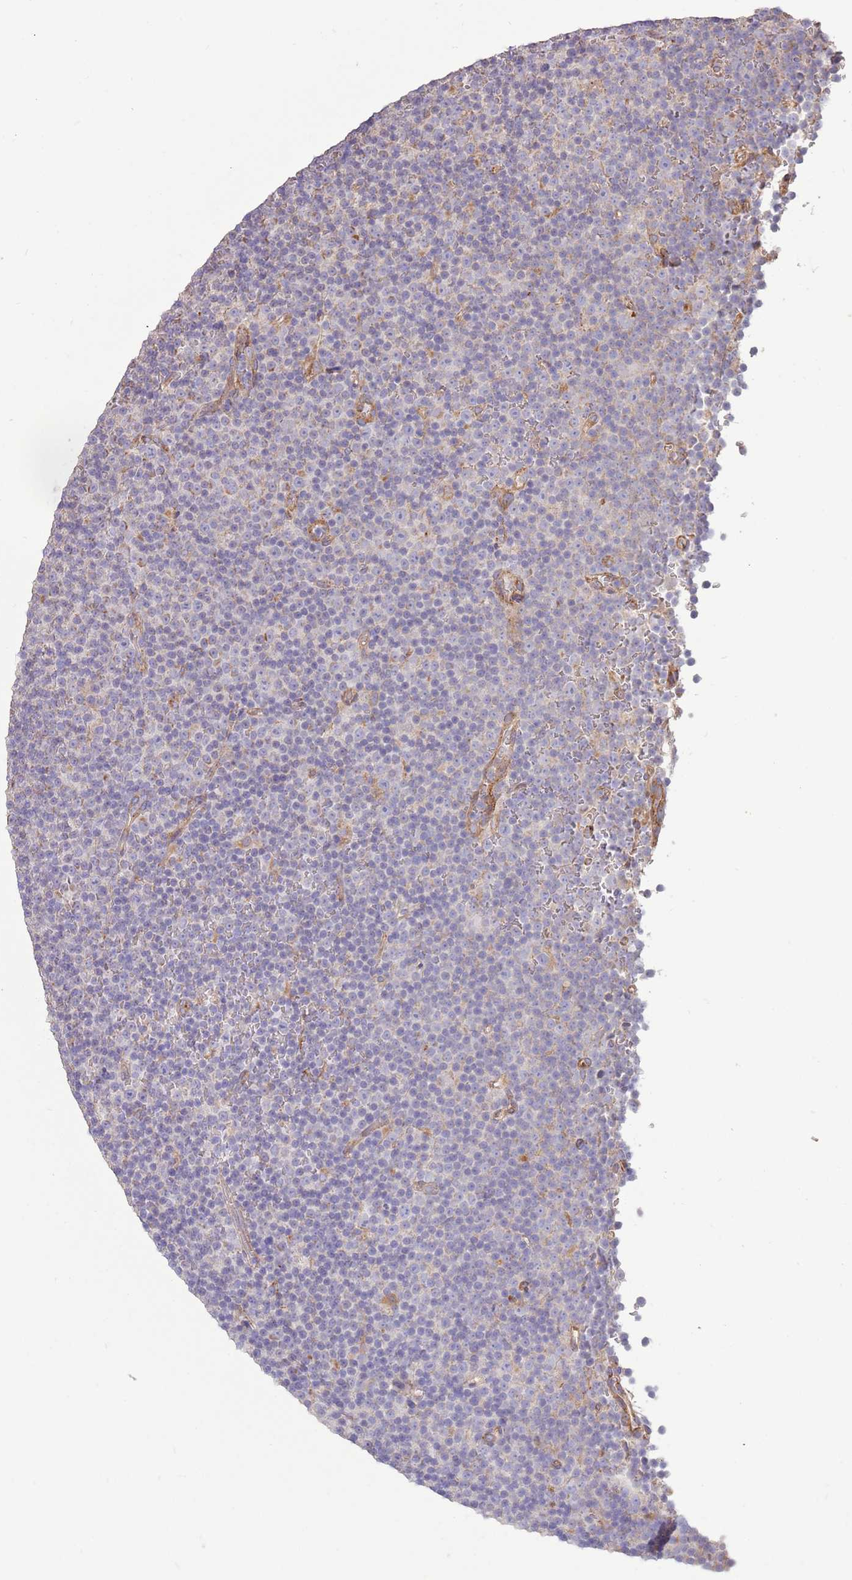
{"staining": {"intensity": "negative", "quantity": "none", "location": "none"}, "tissue": "lymphoma", "cell_type": "Tumor cells", "image_type": "cancer", "snomed": [{"axis": "morphology", "description": "Malignant lymphoma, non-Hodgkin's type, Low grade"}, {"axis": "topography", "description": "Lymph node"}], "caption": "Malignant lymphoma, non-Hodgkin's type (low-grade) stained for a protein using IHC demonstrates no staining tumor cells.", "gene": "DOCK6", "patient": {"sex": "female", "age": 67}}